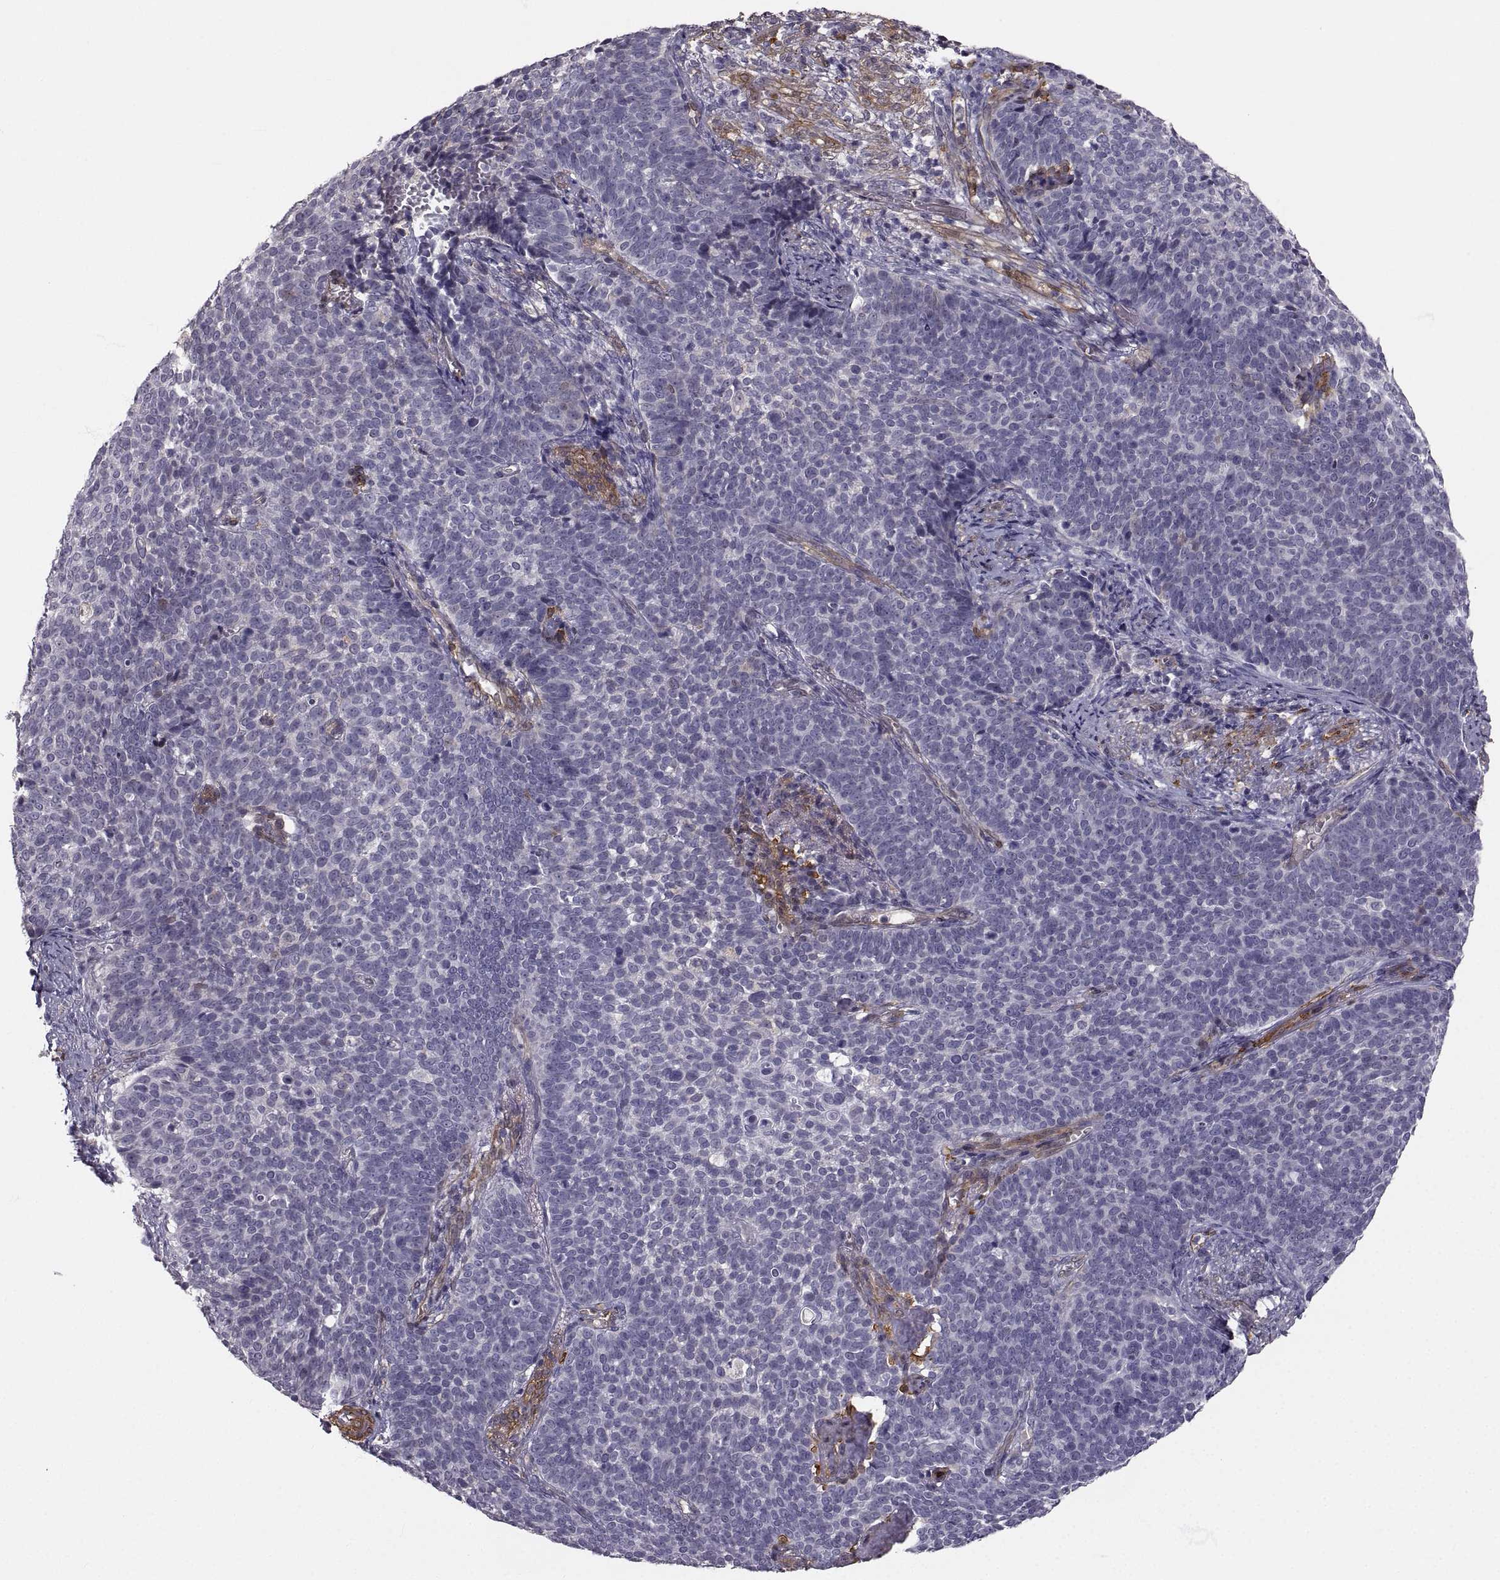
{"staining": {"intensity": "negative", "quantity": "none", "location": "none"}, "tissue": "cervical cancer", "cell_type": "Tumor cells", "image_type": "cancer", "snomed": [{"axis": "morphology", "description": "Squamous cell carcinoma, NOS"}, {"axis": "topography", "description": "Cervix"}], "caption": "The histopathology image shows no significant staining in tumor cells of cervical squamous cell carcinoma.", "gene": "PGM5", "patient": {"sex": "female", "age": 39}}